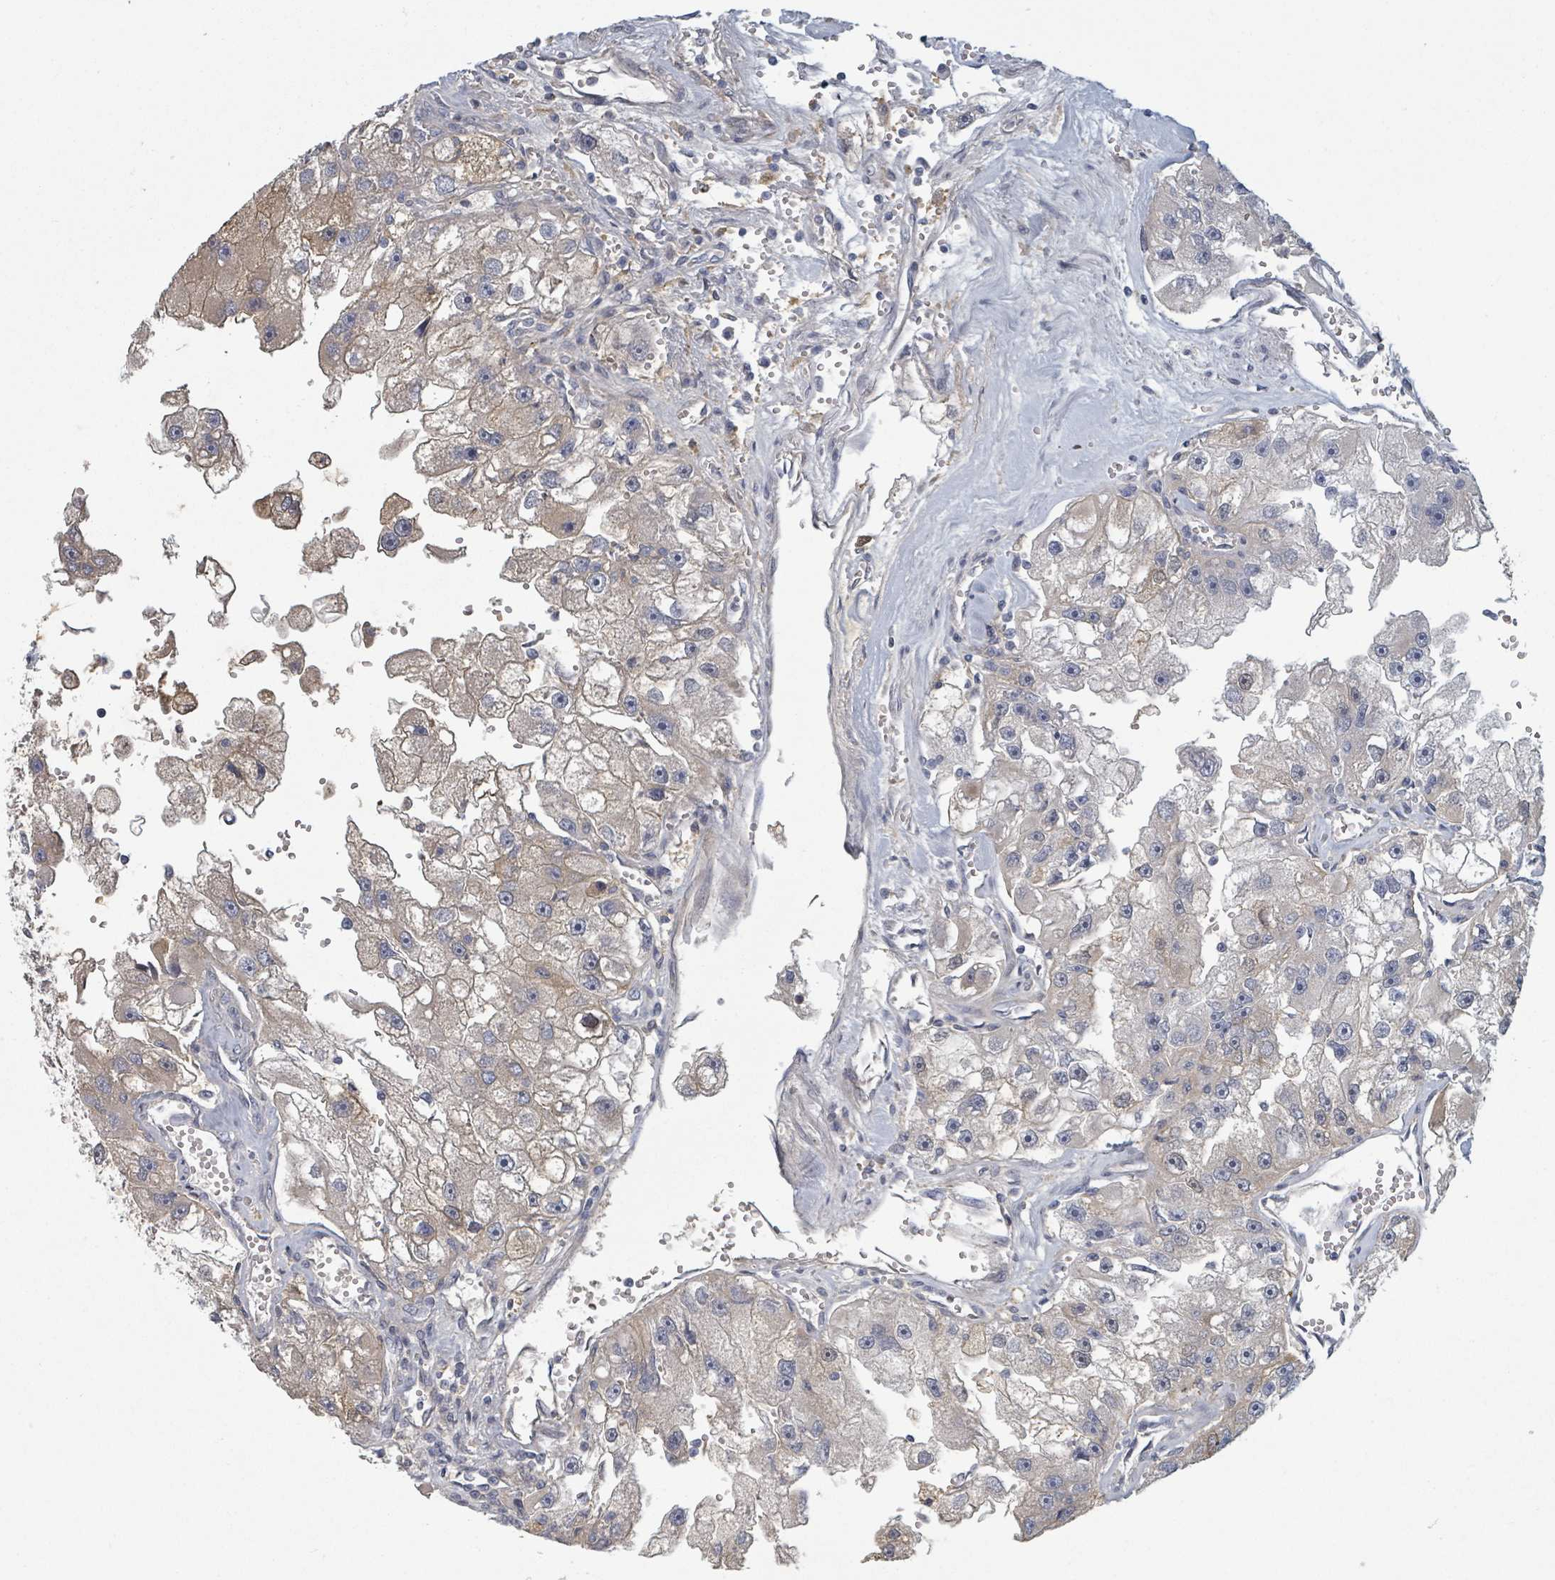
{"staining": {"intensity": "weak", "quantity": "<25%", "location": "cytoplasmic/membranous"}, "tissue": "renal cancer", "cell_type": "Tumor cells", "image_type": "cancer", "snomed": [{"axis": "morphology", "description": "Adenocarcinoma, NOS"}, {"axis": "topography", "description": "Kidney"}], "caption": "This is an immunohistochemistry micrograph of human renal cancer (adenocarcinoma). There is no staining in tumor cells.", "gene": "GABBR1", "patient": {"sex": "male", "age": 63}}